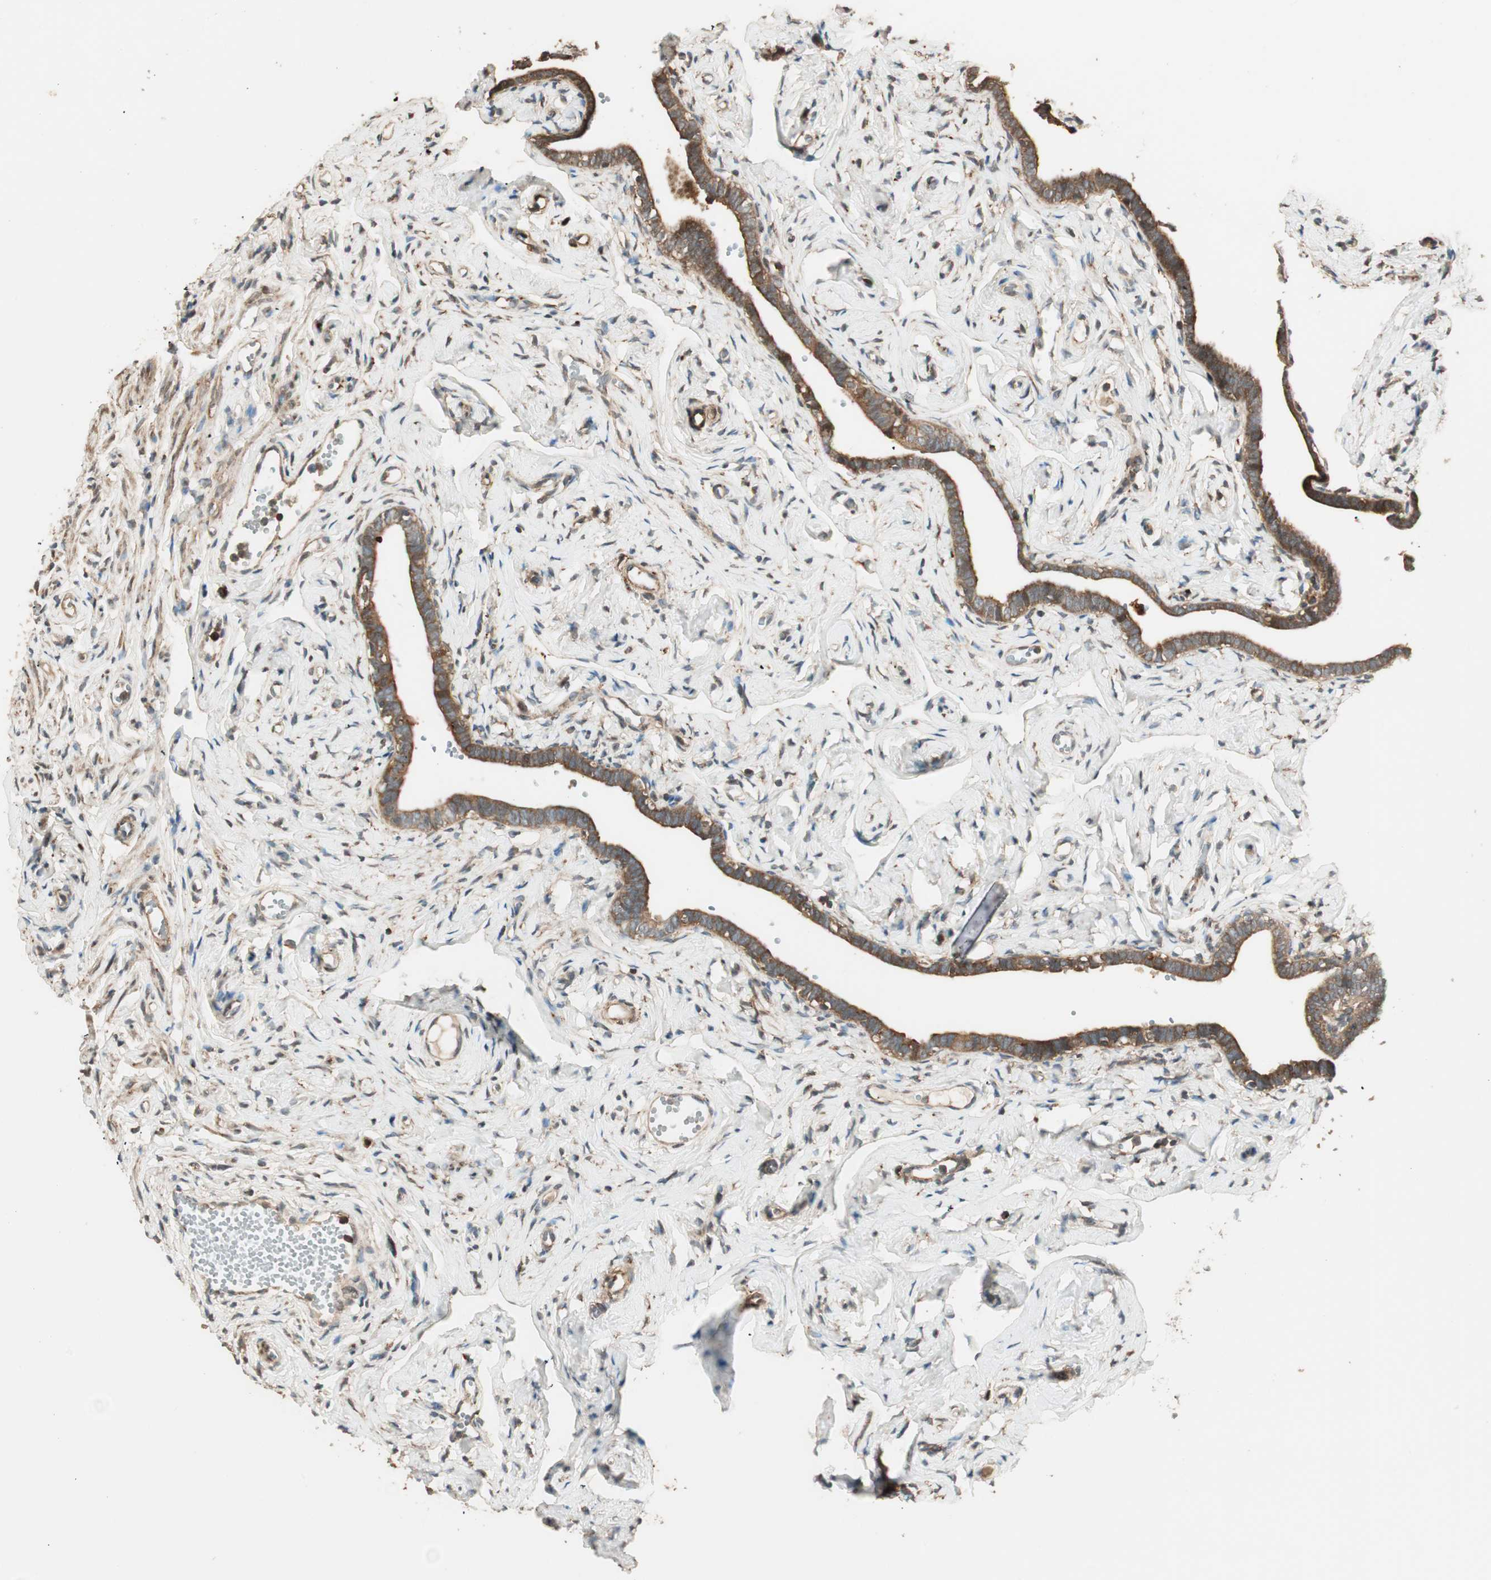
{"staining": {"intensity": "strong", "quantity": ">75%", "location": "cytoplasmic/membranous"}, "tissue": "fallopian tube", "cell_type": "Glandular cells", "image_type": "normal", "snomed": [{"axis": "morphology", "description": "Normal tissue, NOS"}, {"axis": "topography", "description": "Fallopian tube"}], "caption": "Glandular cells reveal high levels of strong cytoplasmic/membranous expression in about >75% of cells in normal human fallopian tube. Immunohistochemistry stains the protein in brown and the nuclei are stained blue.", "gene": "CNOT4", "patient": {"sex": "female", "age": 71}}